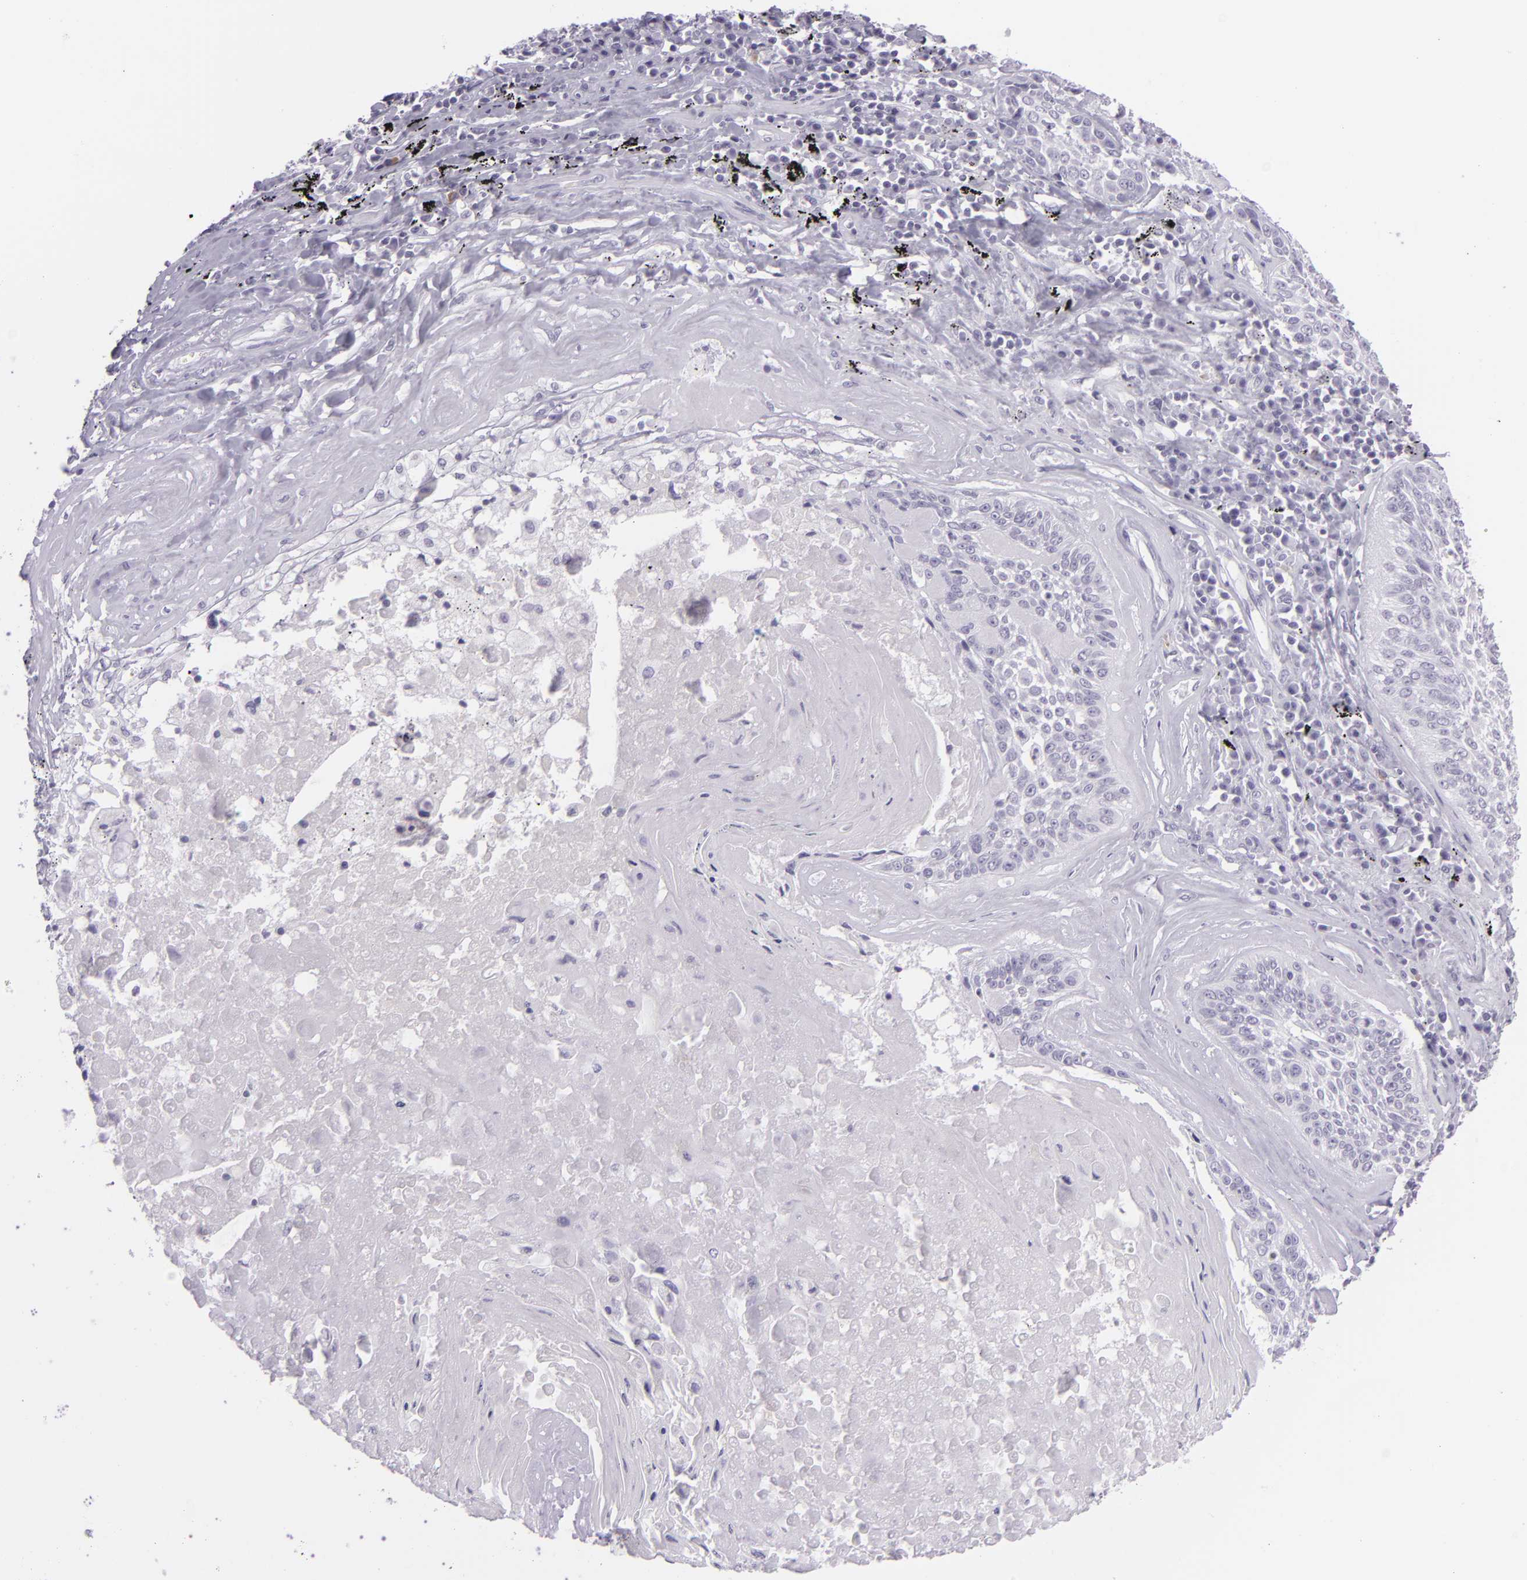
{"staining": {"intensity": "negative", "quantity": "none", "location": "none"}, "tissue": "lung cancer", "cell_type": "Tumor cells", "image_type": "cancer", "snomed": [{"axis": "morphology", "description": "Adenocarcinoma, NOS"}, {"axis": "topography", "description": "Lung"}], "caption": "IHC histopathology image of human lung cancer stained for a protein (brown), which exhibits no positivity in tumor cells.", "gene": "MUC6", "patient": {"sex": "male", "age": 60}}